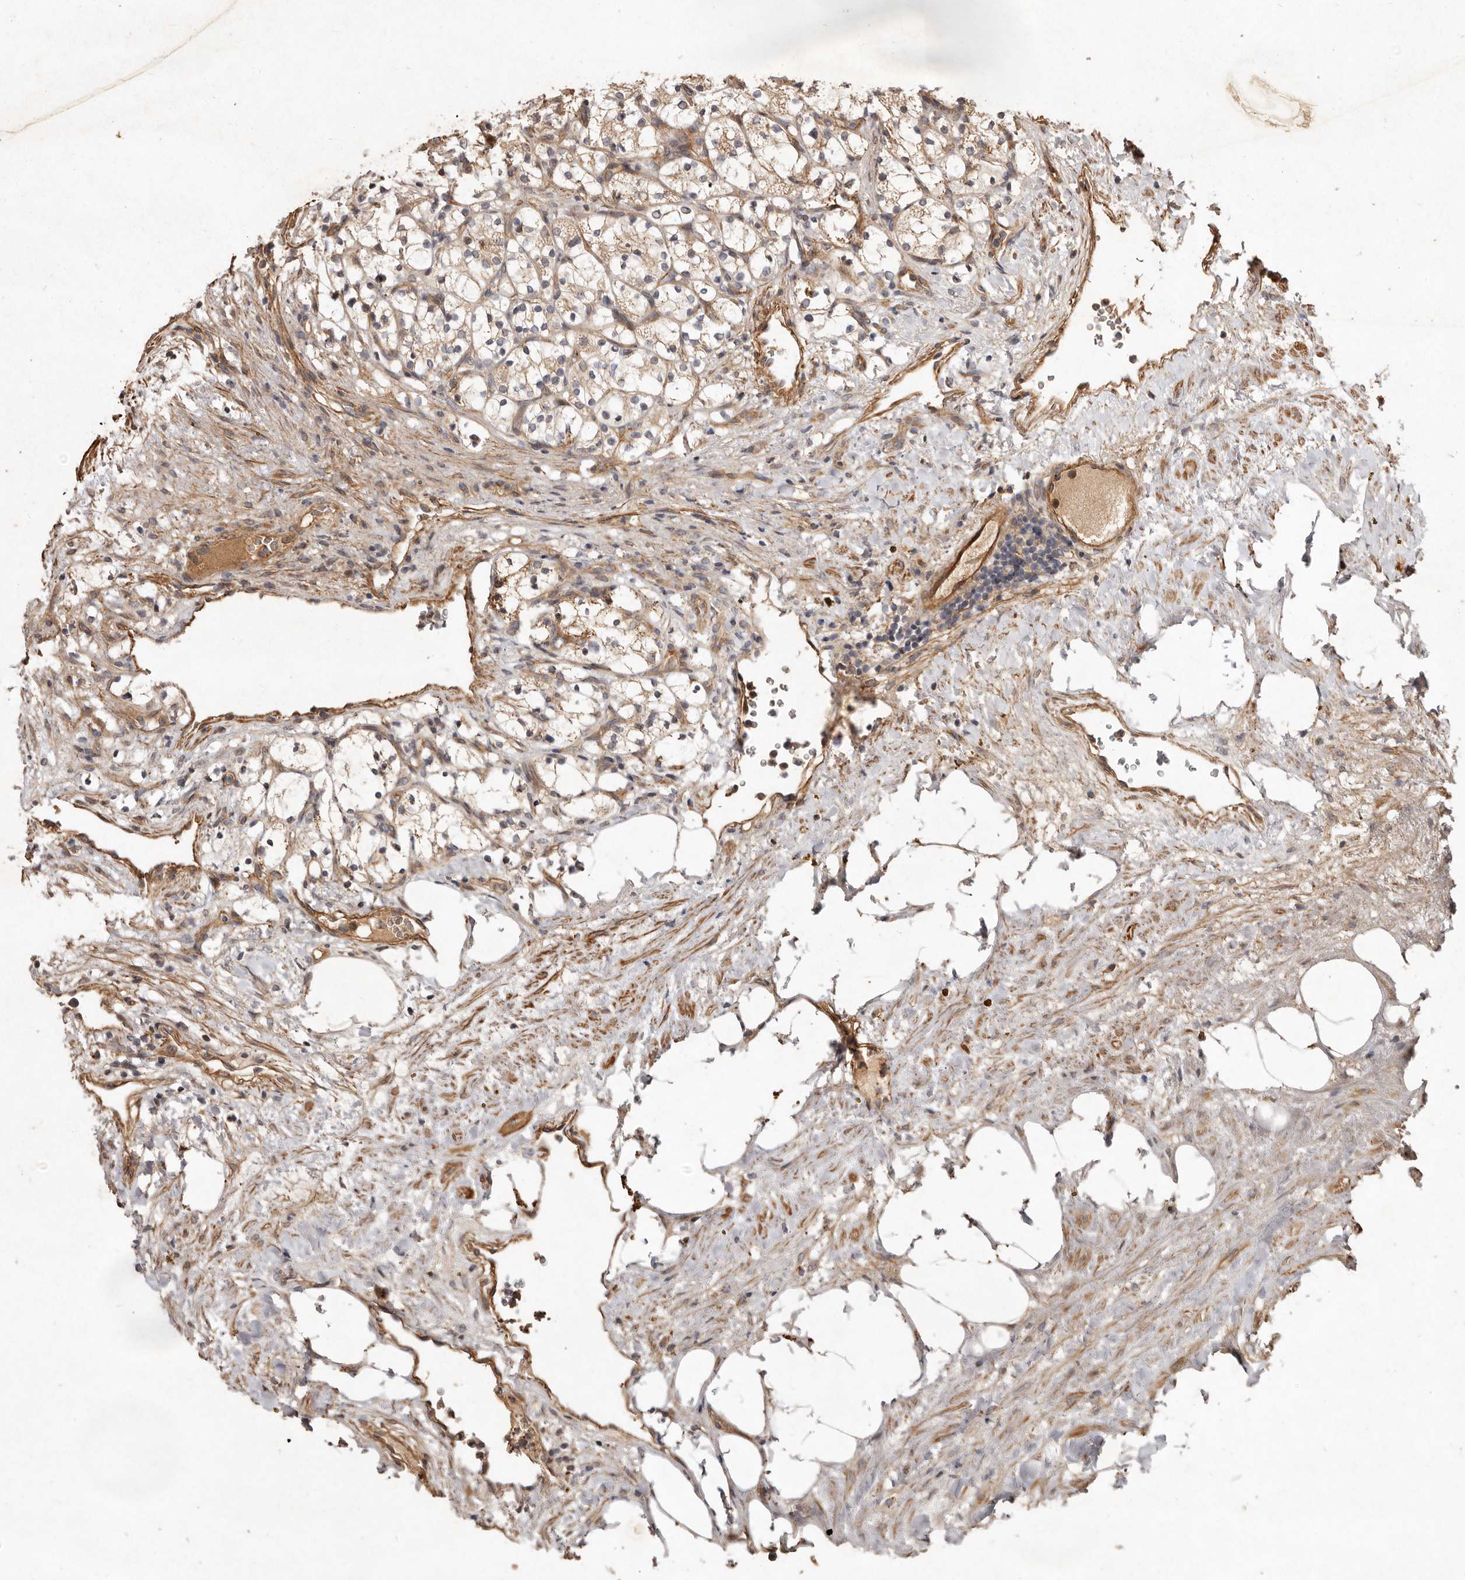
{"staining": {"intensity": "weak", "quantity": ">75%", "location": "cytoplasmic/membranous"}, "tissue": "renal cancer", "cell_type": "Tumor cells", "image_type": "cancer", "snomed": [{"axis": "morphology", "description": "Adenocarcinoma, NOS"}, {"axis": "topography", "description": "Kidney"}], "caption": "Renal cancer stained with DAB immunohistochemistry demonstrates low levels of weak cytoplasmic/membranous expression in approximately >75% of tumor cells.", "gene": "SEMA3A", "patient": {"sex": "female", "age": 69}}